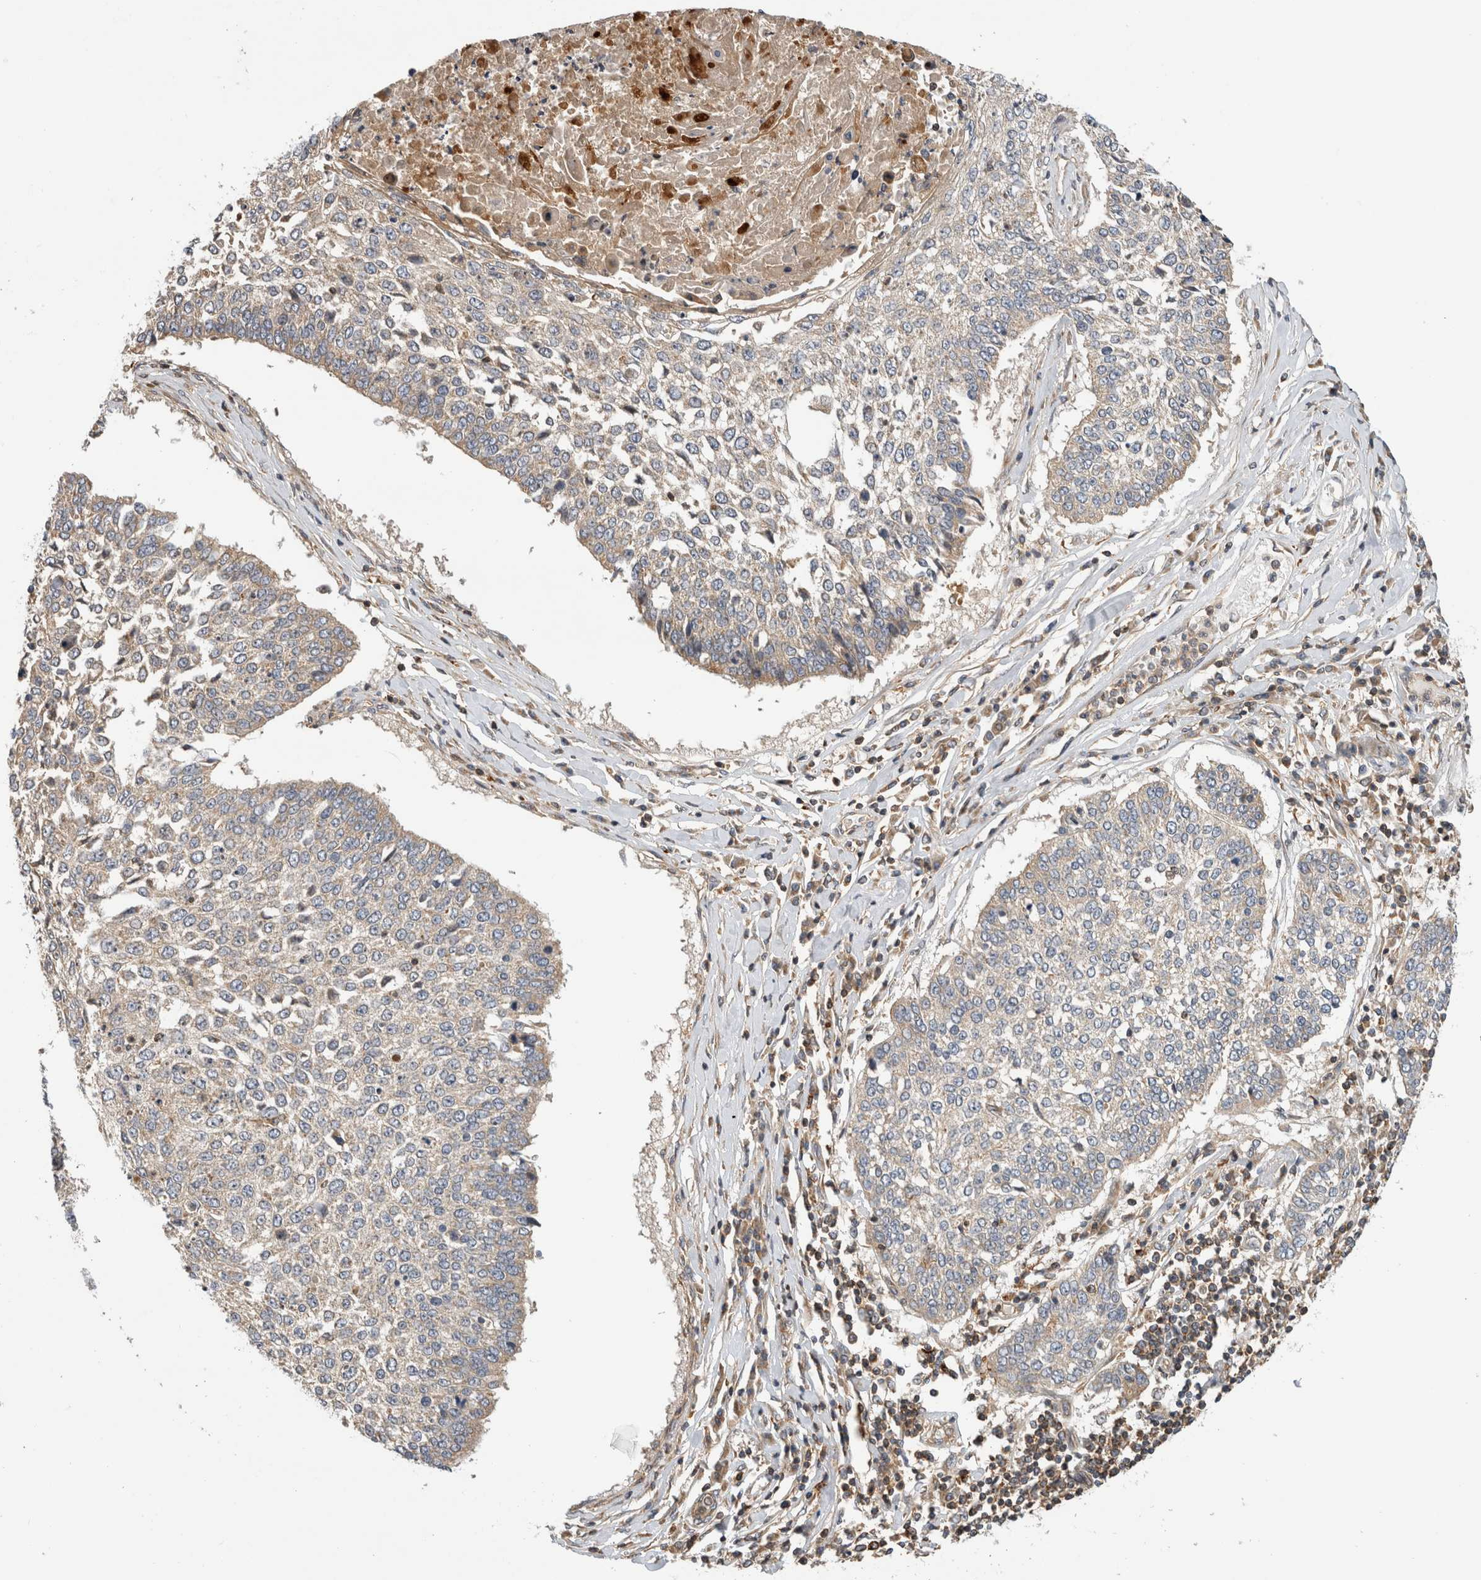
{"staining": {"intensity": "weak", "quantity": "<25%", "location": "cytoplasmic/membranous"}, "tissue": "lung cancer", "cell_type": "Tumor cells", "image_type": "cancer", "snomed": [{"axis": "morphology", "description": "Normal tissue, NOS"}, {"axis": "morphology", "description": "Squamous cell carcinoma, NOS"}, {"axis": "topography", "description": "Cartilage tissue"}, {"axis": "topography", "description": "Bronchus"}, {"axis": "topography", "description": "Lung"}, {"axis": "topography", "description": "Peripheral nerve tissue"}], "caption": "Lung cancer stained for a protein using immunohistochemistry reveals no expression tumor cells.", "gene": "GRIK2", "patient": {"sex": "female", "age": 49}}